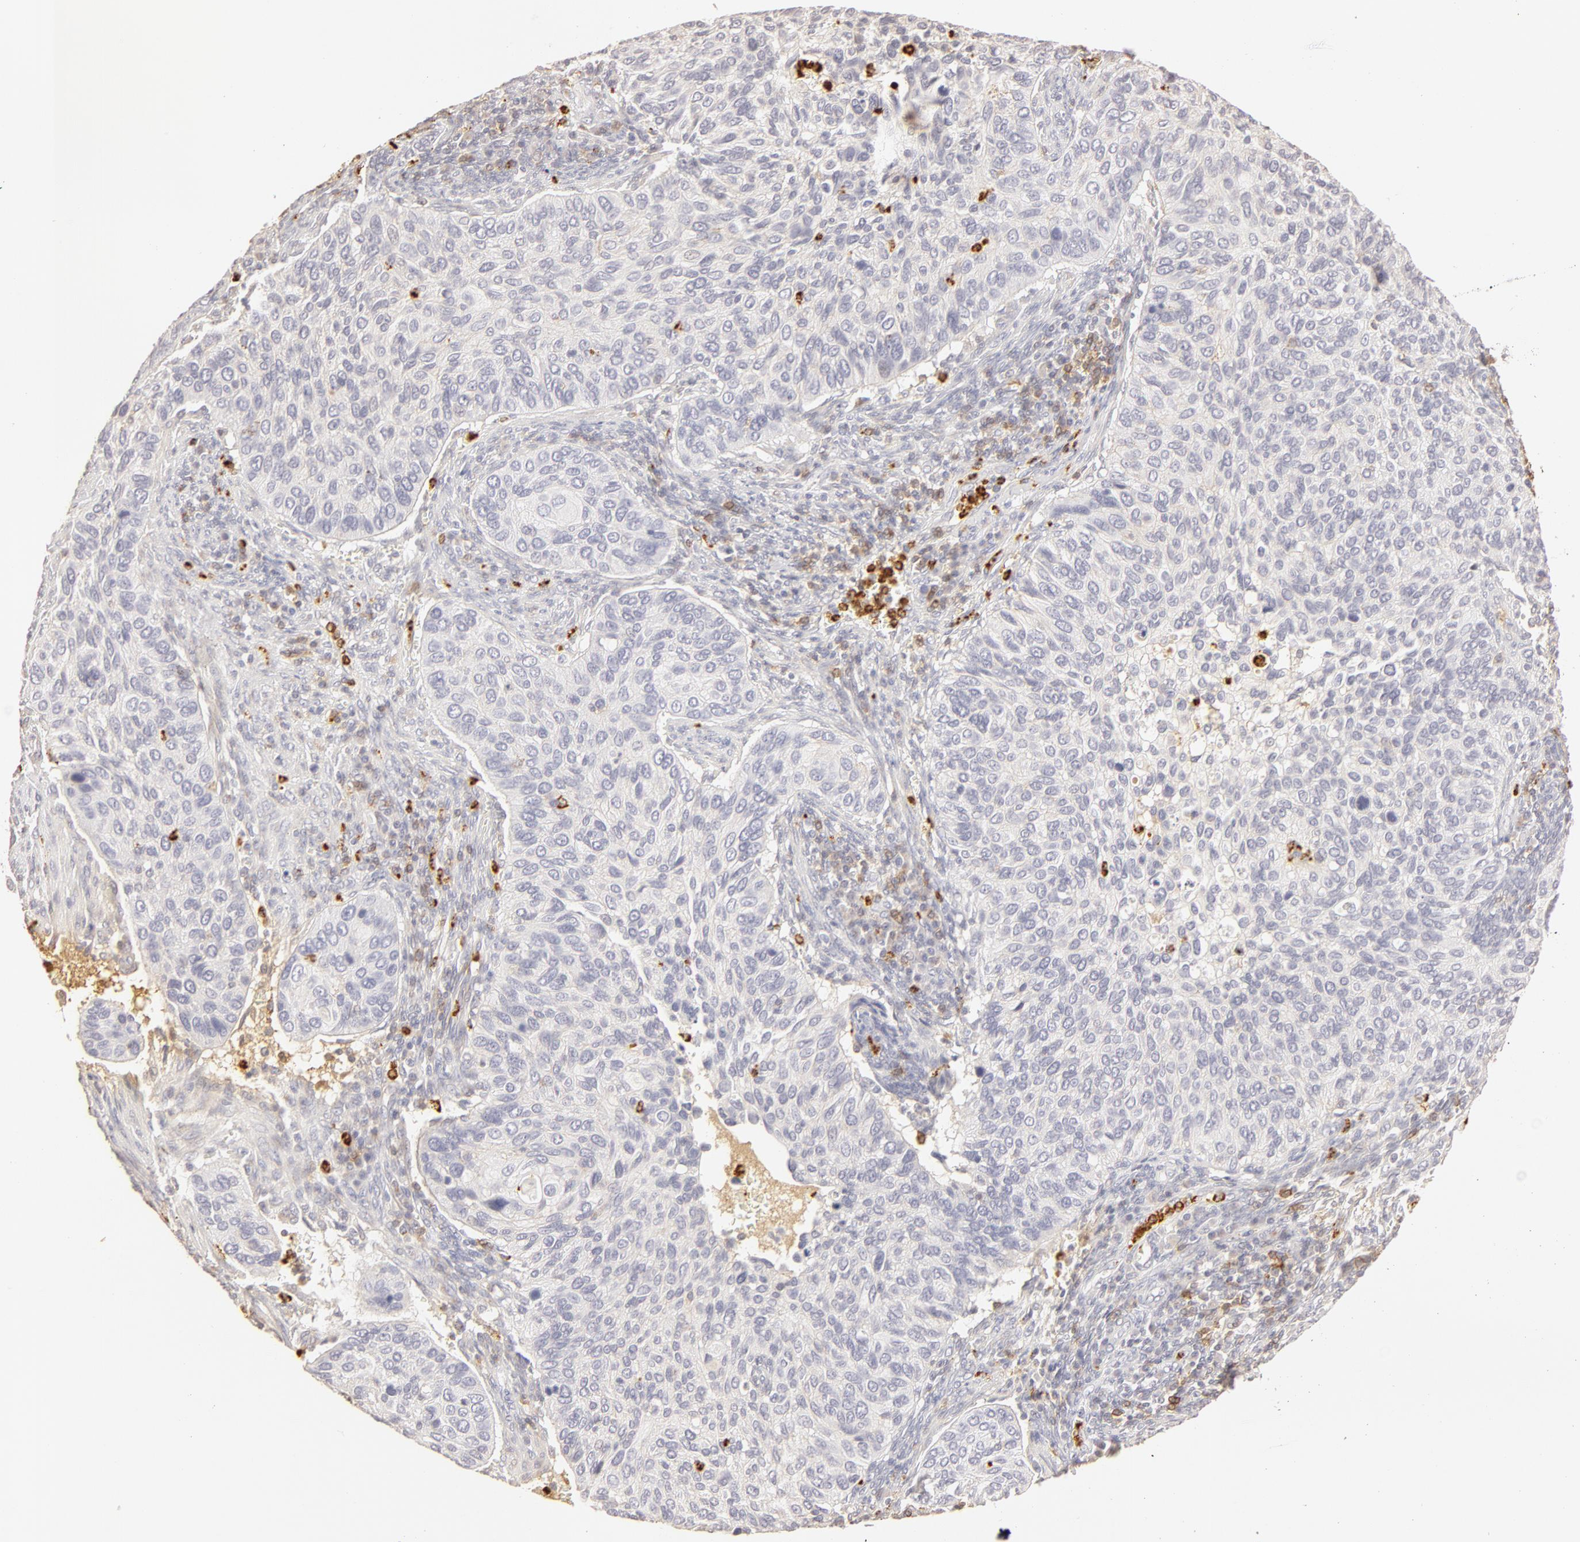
{"staining": {"intensity": "negative", "quantity": "none", "location": "none"}, "tissue": "cervical cancer", "cell_type": "Tumor cells", "image_type": "cancer", "snomed": [{"axis": "morphology", "description": "Adenocarcinoma, NOS"}, {"axis": "topography", "description": "Cervix"}], "caption": "Immunohistochemistry (IHC) micrograph of cervical cancer stained for a protein (brown), which displays no expression in tumor cells. Nuclei are stained in blue.", "gene": "C1R", "patient": {"sex": "female", "age": 29}}